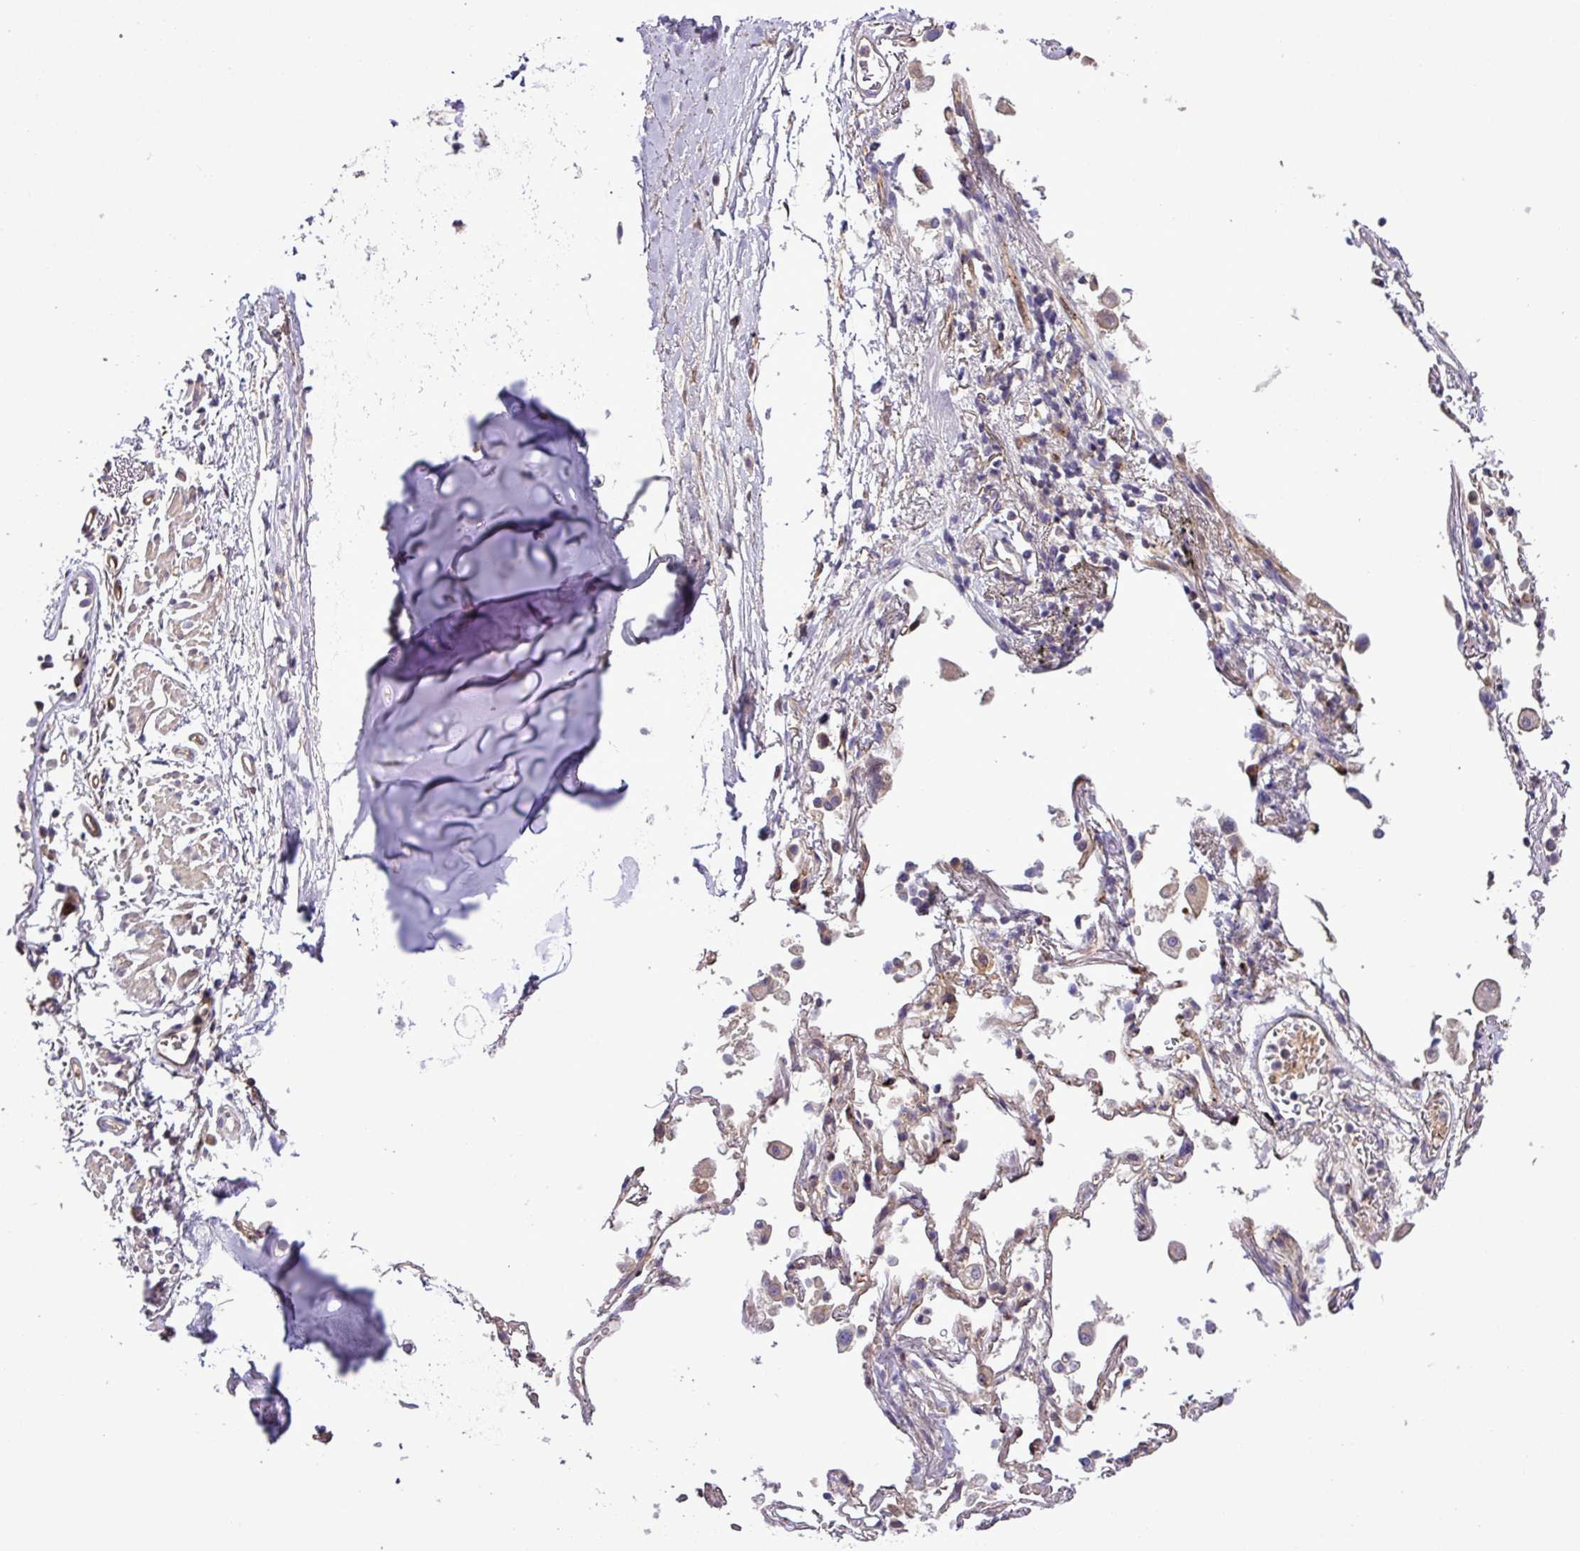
{"staining": {"intensity": "negative", "quantity": "none", "location": "none"}, "tissue": "soft tissue", "cell_type": "Chondrocytes", "image_type": "normal", "snomed": [{"axis": "morphology", "description": "Normal tissue, NOS"}, {"axis": "topography", "description": "Cartilage tissue"}], "caption": "IHC micrograph of unremarkable soft tissue: soft tissue stained with DAB demonstrates no significant protein expression in chondrocytes.", "gene": "CARHSP1", "patient": {"sex": "male", "age": 73}}